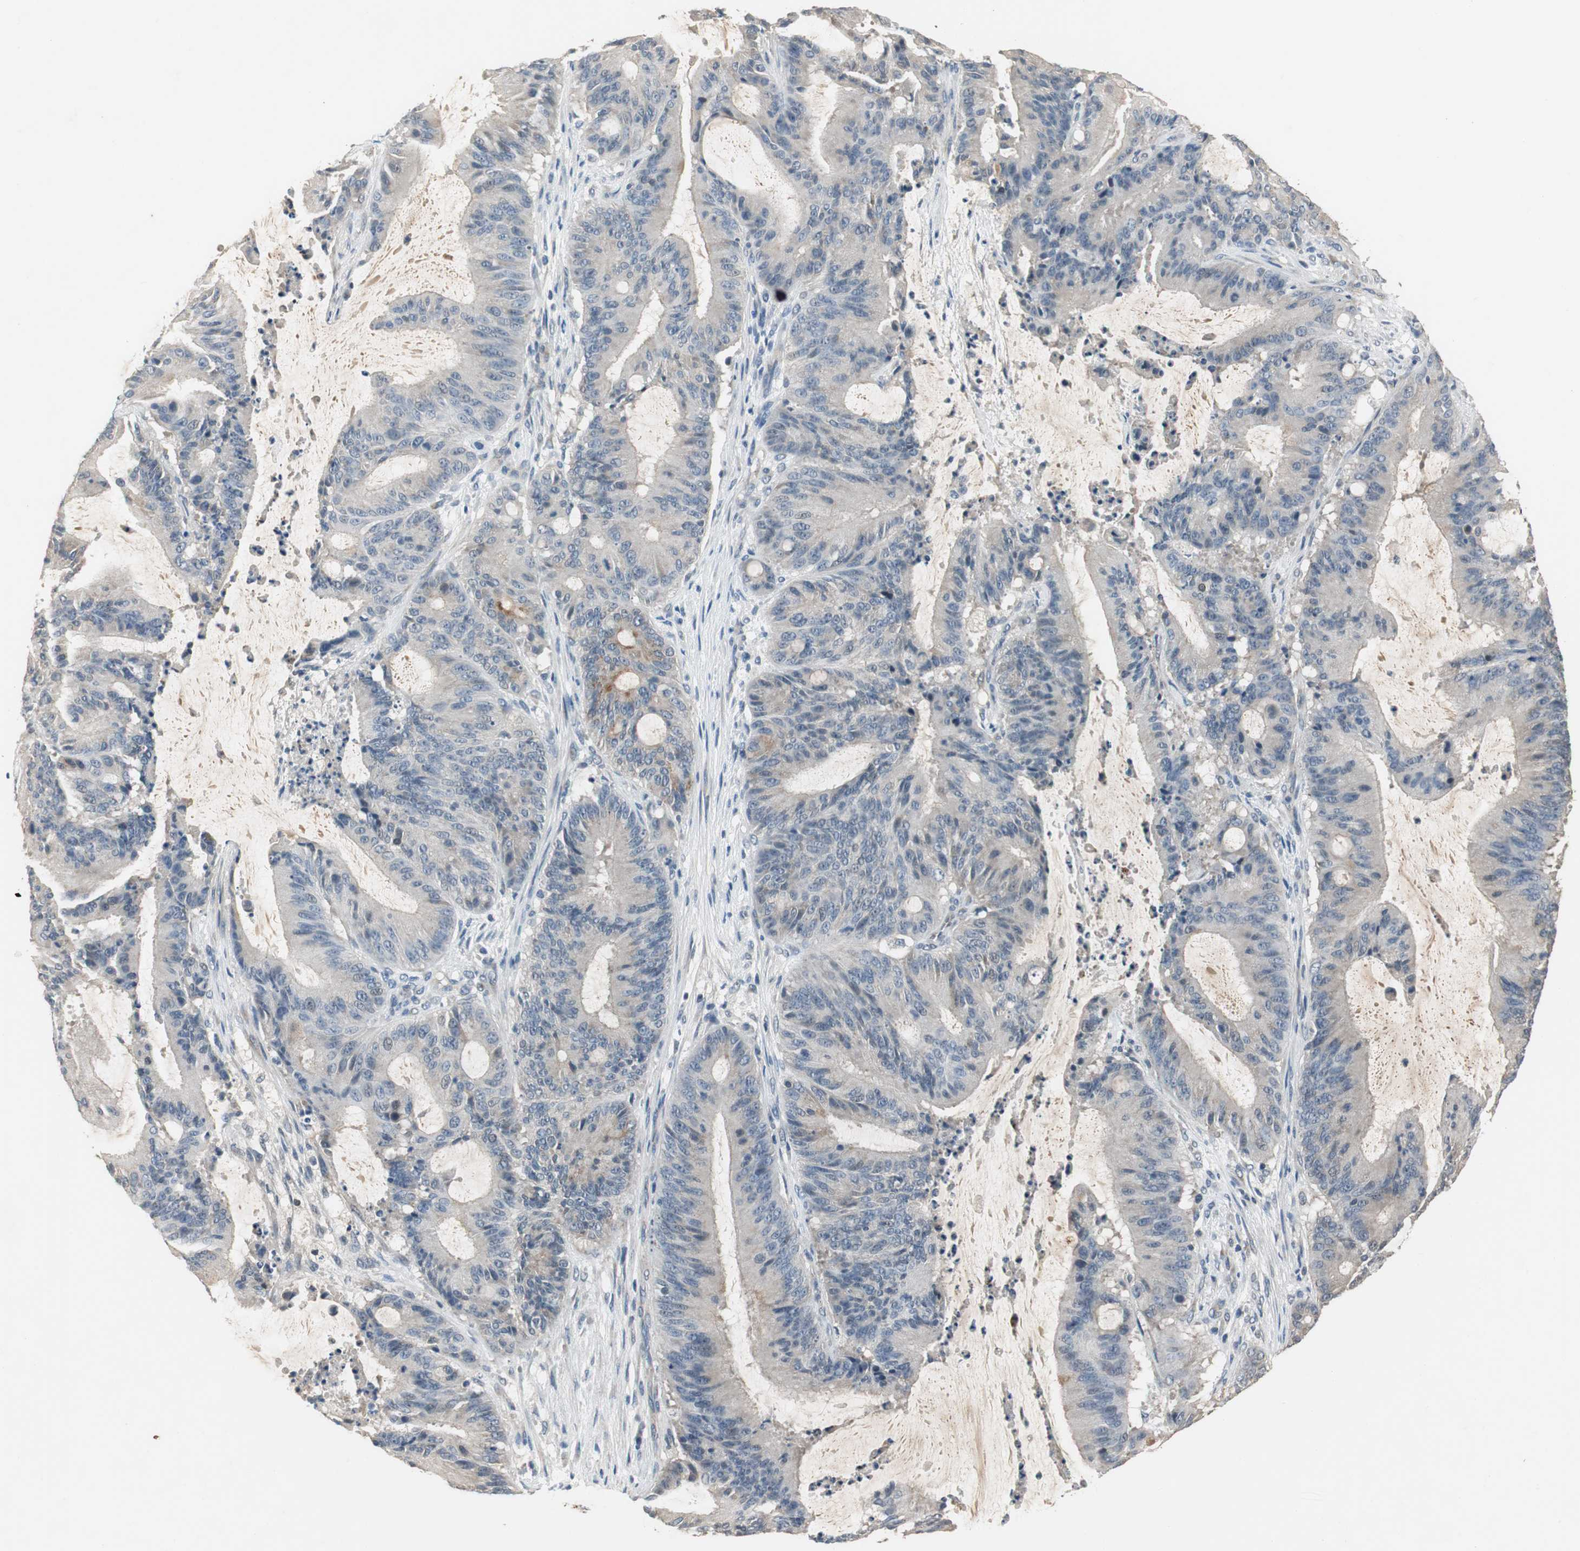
{"staining": {"intensity": "weak", "quantity": "<25%", "location": "cytoplasmic/membranous"}, "tissue": "liver cancer", "cell_type": "Tumor cells", "image_type": "cancer", "snomed": [{"axis": "morphology", "description": "Cholangiocarcinoma"}, {"axis": "topography", "description": "Liver"}], "caption": "DAB (3,3'-diaminobenzidine) immunohistochemical staining of human liver cholangiocarcinoma displays no significant staining in tumor cells.", "gene": "PTPRN2", "patient": {"sex": "female", "age": 73}}